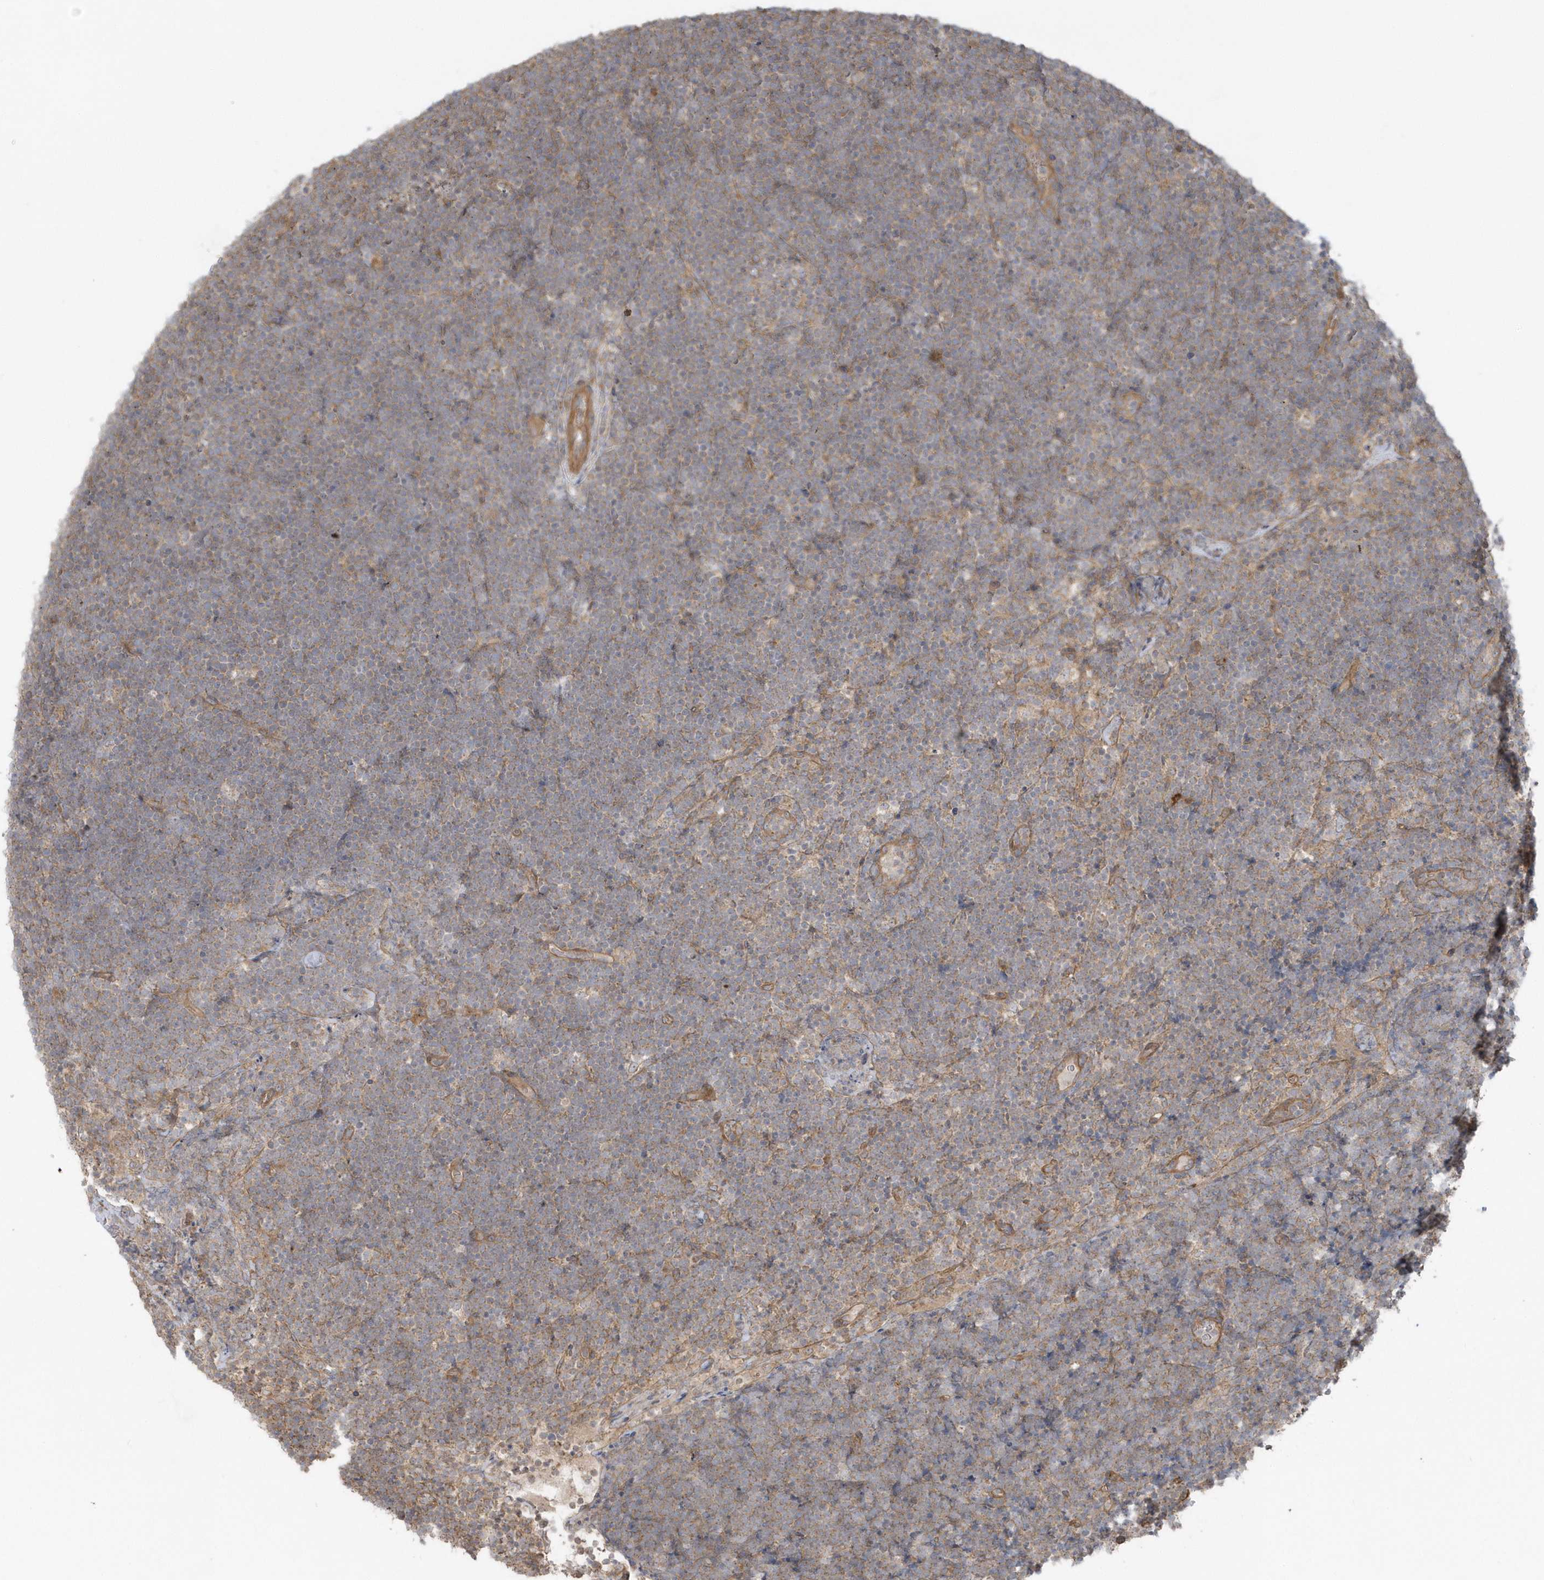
{"staining": {"intensity": "weak", "quantity": ">75%", "location": "cytoplasmic/membranous"}, "tissue": "lymphoma", "cell_type": "Tumor cells", "image_type": "cancer", "snomed": [{"axis": "morphology", "description": "Malignant lymphoma, non-Hodgkin's type, High grade"}, {"axis": "topography", "description": "Lymph node"}], "caption": "Lymphoma was stained to show a protein in brown. There is low levels of weak cytoplasmic/membranous positivity in about >75% of tumor cells.", "gene": "ACTR1A", "patient": {"sex": "male", "age": 13}}